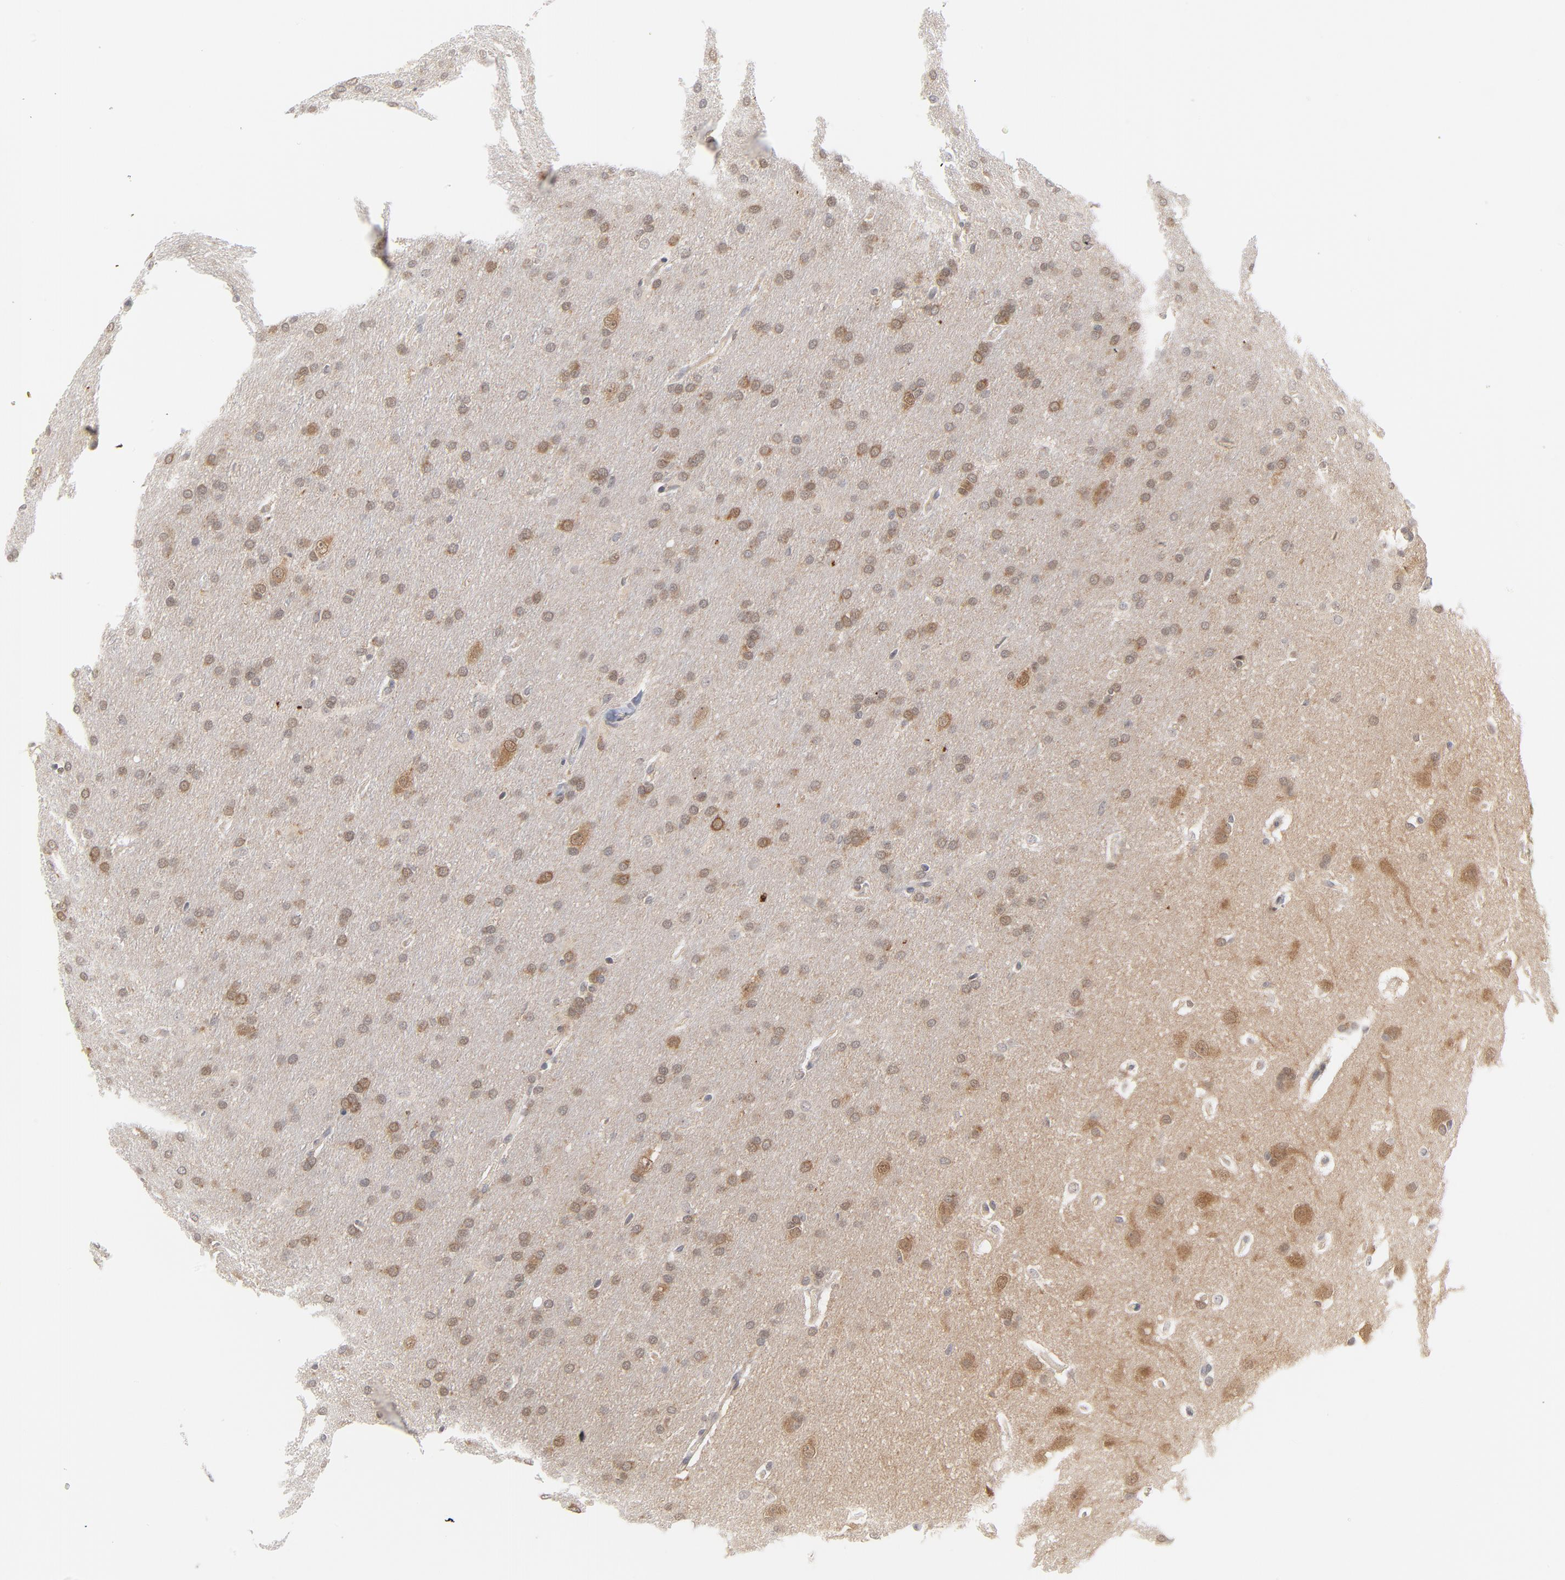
{"staining": {"intensity": "moderate", "quantity": "<25%", "location": "cytoplasmic/membranous"}, "tissue": "glioma", "cell_type": "Tumor cells", "image_type": "cancer", "snomed": [{"axis": "morphology", "description": "Glioma, malignant, Low grade"}, {"axis": "topography", "description": "Brain"}], "caption": "Tumor cells exhibit low levels of moderate cytoplasmic/membranous expression in approximately <25% of cells in glioma.", "gene": "UBL4A", "patient": {"sex": "female", "age": 32}}